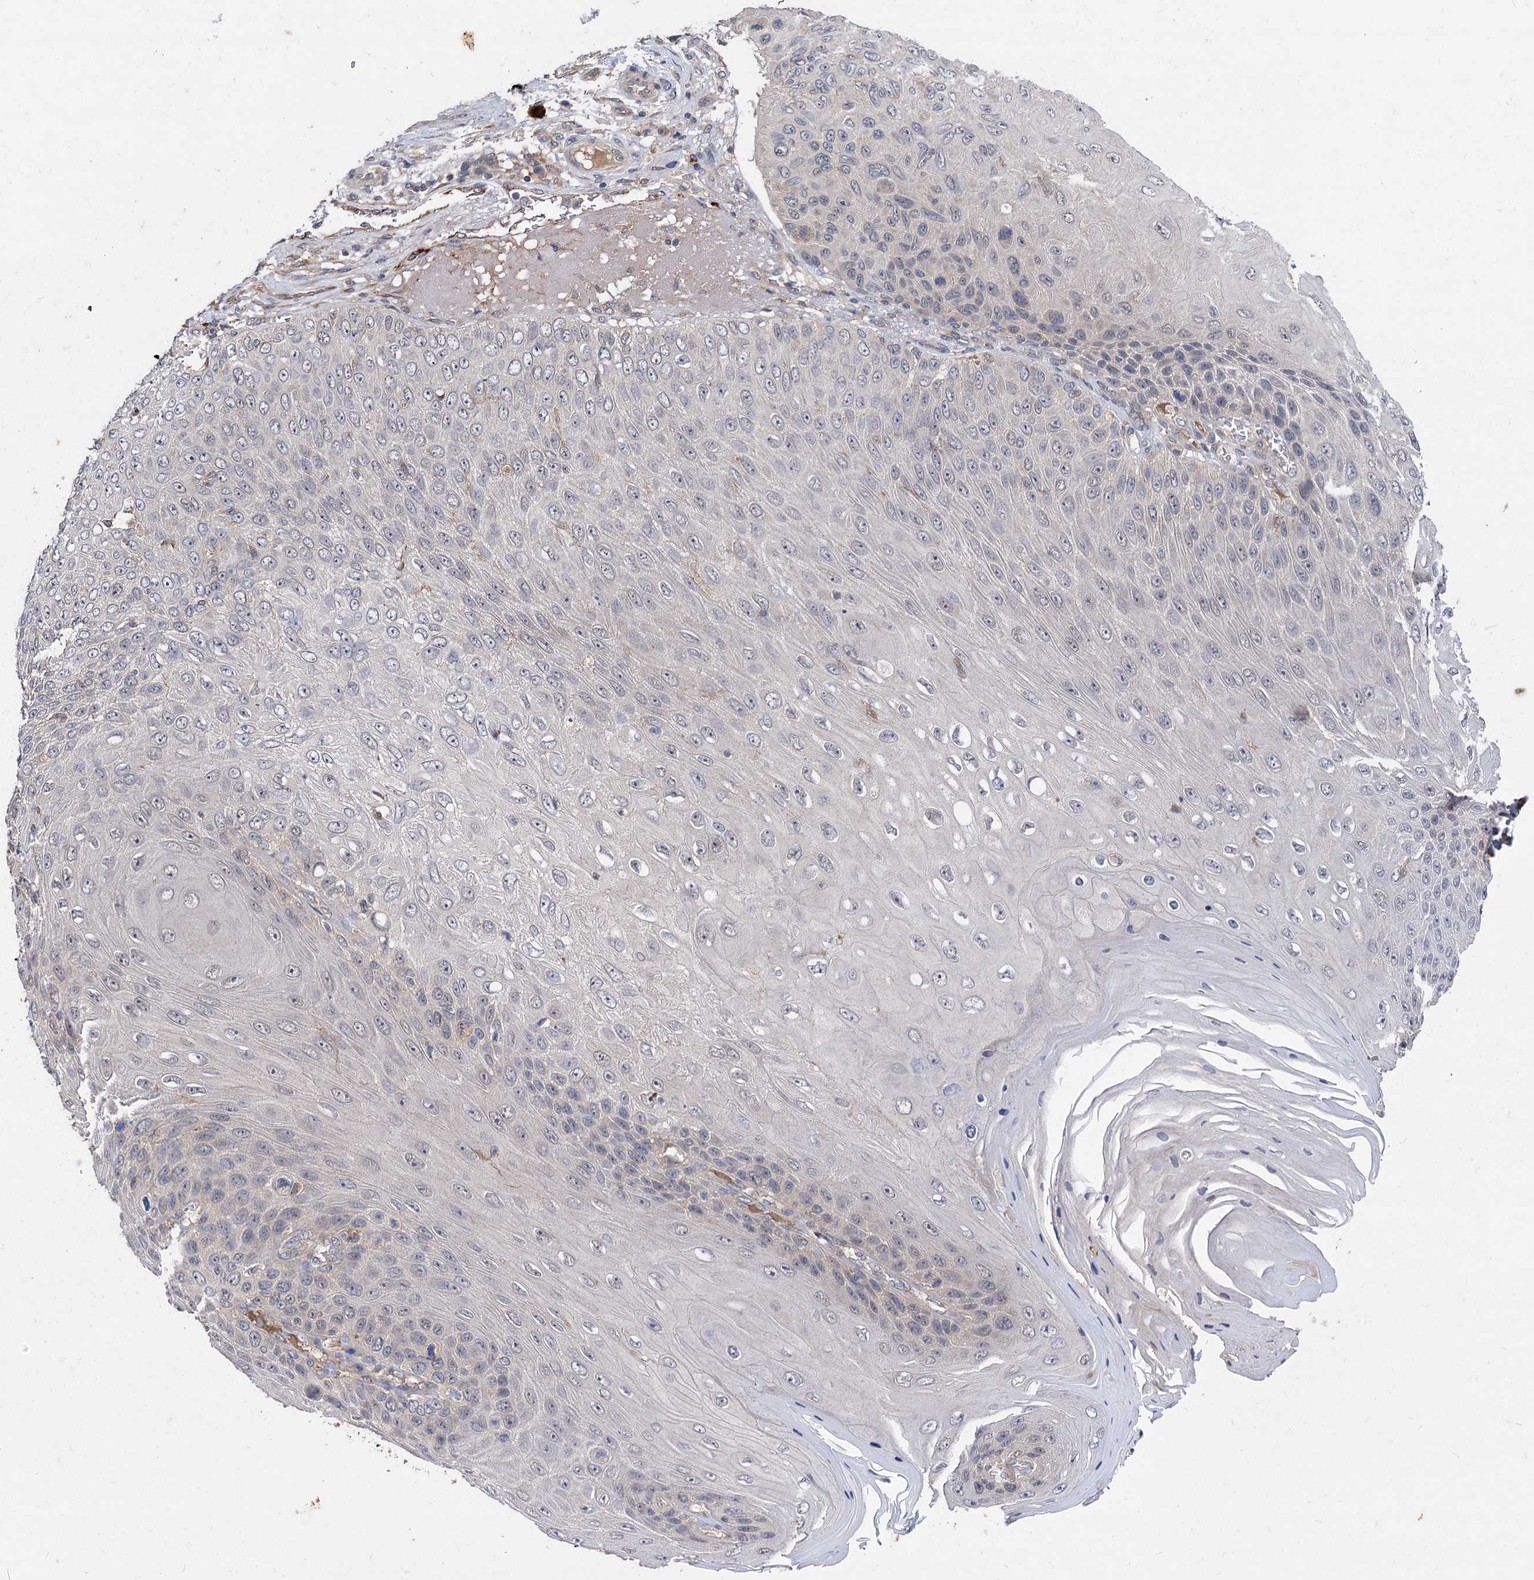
{"staining": {"intensity": "weak", "quantity": "<25%", "location": "nuclear"}, "tissue": "skin cancer", "cell_type": "Tumor cells", "image_type": "cancer", "snomed": [{"axis": "morphology", "description": "Squamous cell carcinoma, NOS"}, {"axis": "topography", "description": "Skin"}], "caption": "Histopathology image shows no protein positivity in tumor cells of skin cancer (squamous cell carcinoma) tissue.", "gene": "NUDCD2", "patient": {"sex": "female", "age": 88}}